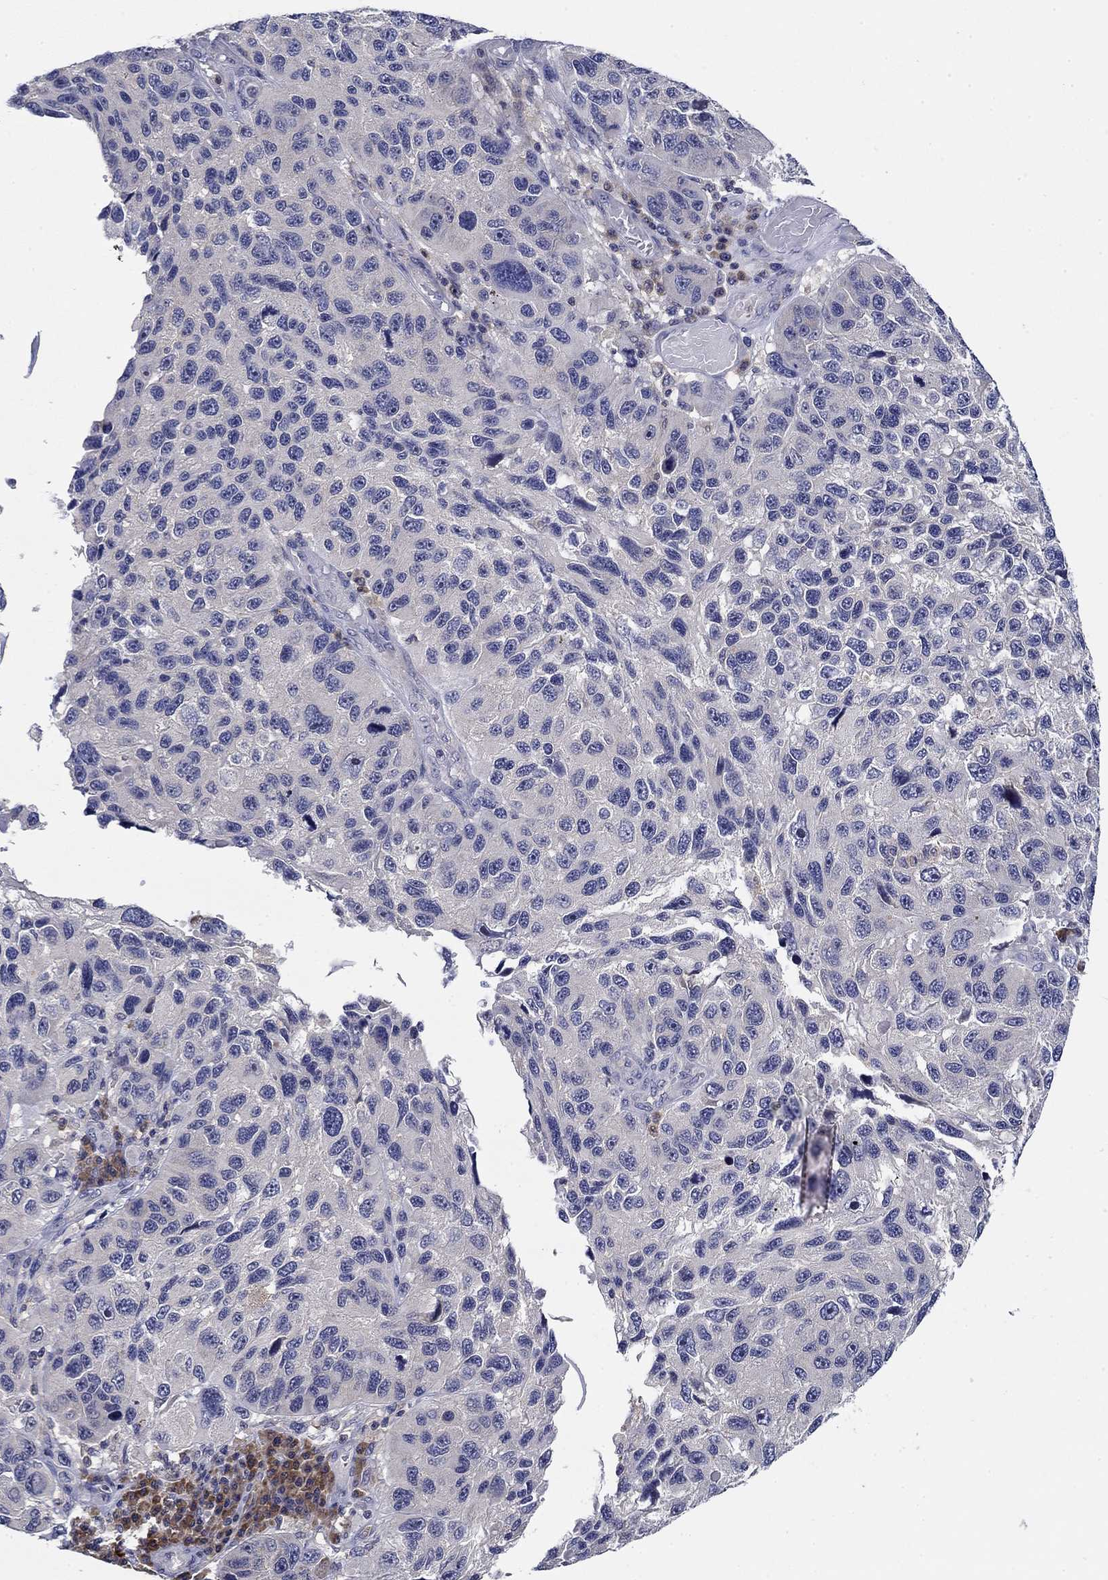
{"staining": {"intensity": "negative", "quantity": "none", "location": "none"}, "tissue": "melanoma", "cell_type": "Tumor cells", "image_type": "cancer", "snomed": [{"axis": "morphology", "description": "Malignant melanoma, NOS"}, {"axis": "topography", "description": "Skin"}], "caption": "Histopathology image shows no significant protein staining in tumor cells of malignant melanoma. (Stains: DAB (3,3'-diaminobenzidine) immunohistochemistry with hematoxylin counter stain, Microscopy: brightfield microscopy at high magnification).", "gene": "POU2F2", "patient": {"sex": "male", "age": 53}}